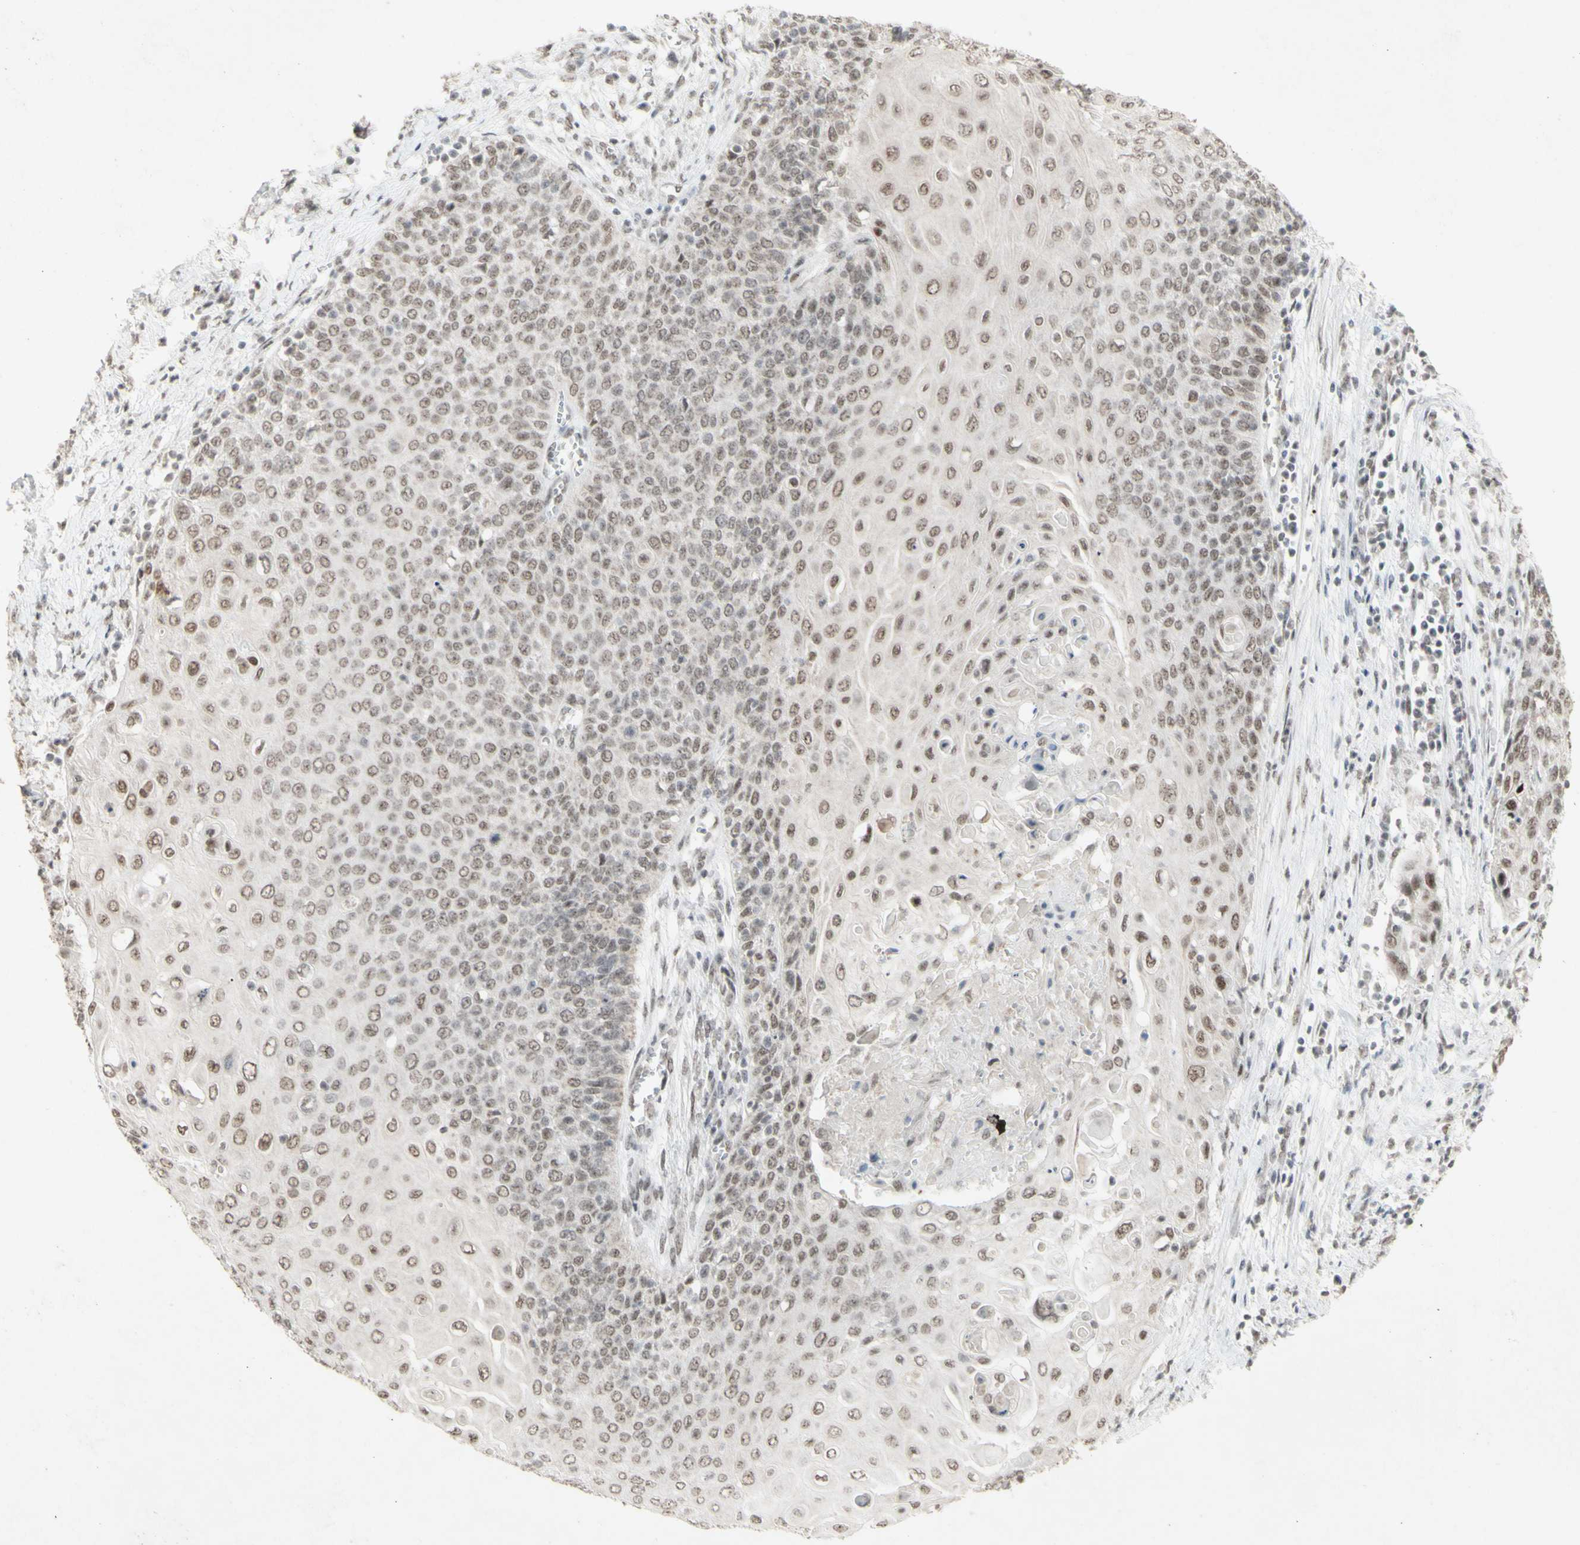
{"staining": {"intensity": "weak", "quantity": ">75%", "location": "nuclear"}, "tissue": "cervical cancer", "cell_type": "Tumor cells", "image_type": "cancer", "snomed": [{"axis": "morphology", "description": "Squamous cell carcinoma, NOS"}, {"axis": "topography", "description": "Cervix"}], "caption": "Squamous cell carcinoma (cervical) tissue demonstrates weak nuclear staining in approximately >75% of tumor cells", "gene": "CENPB", "patient": {"sex": "female", "age": 39}}